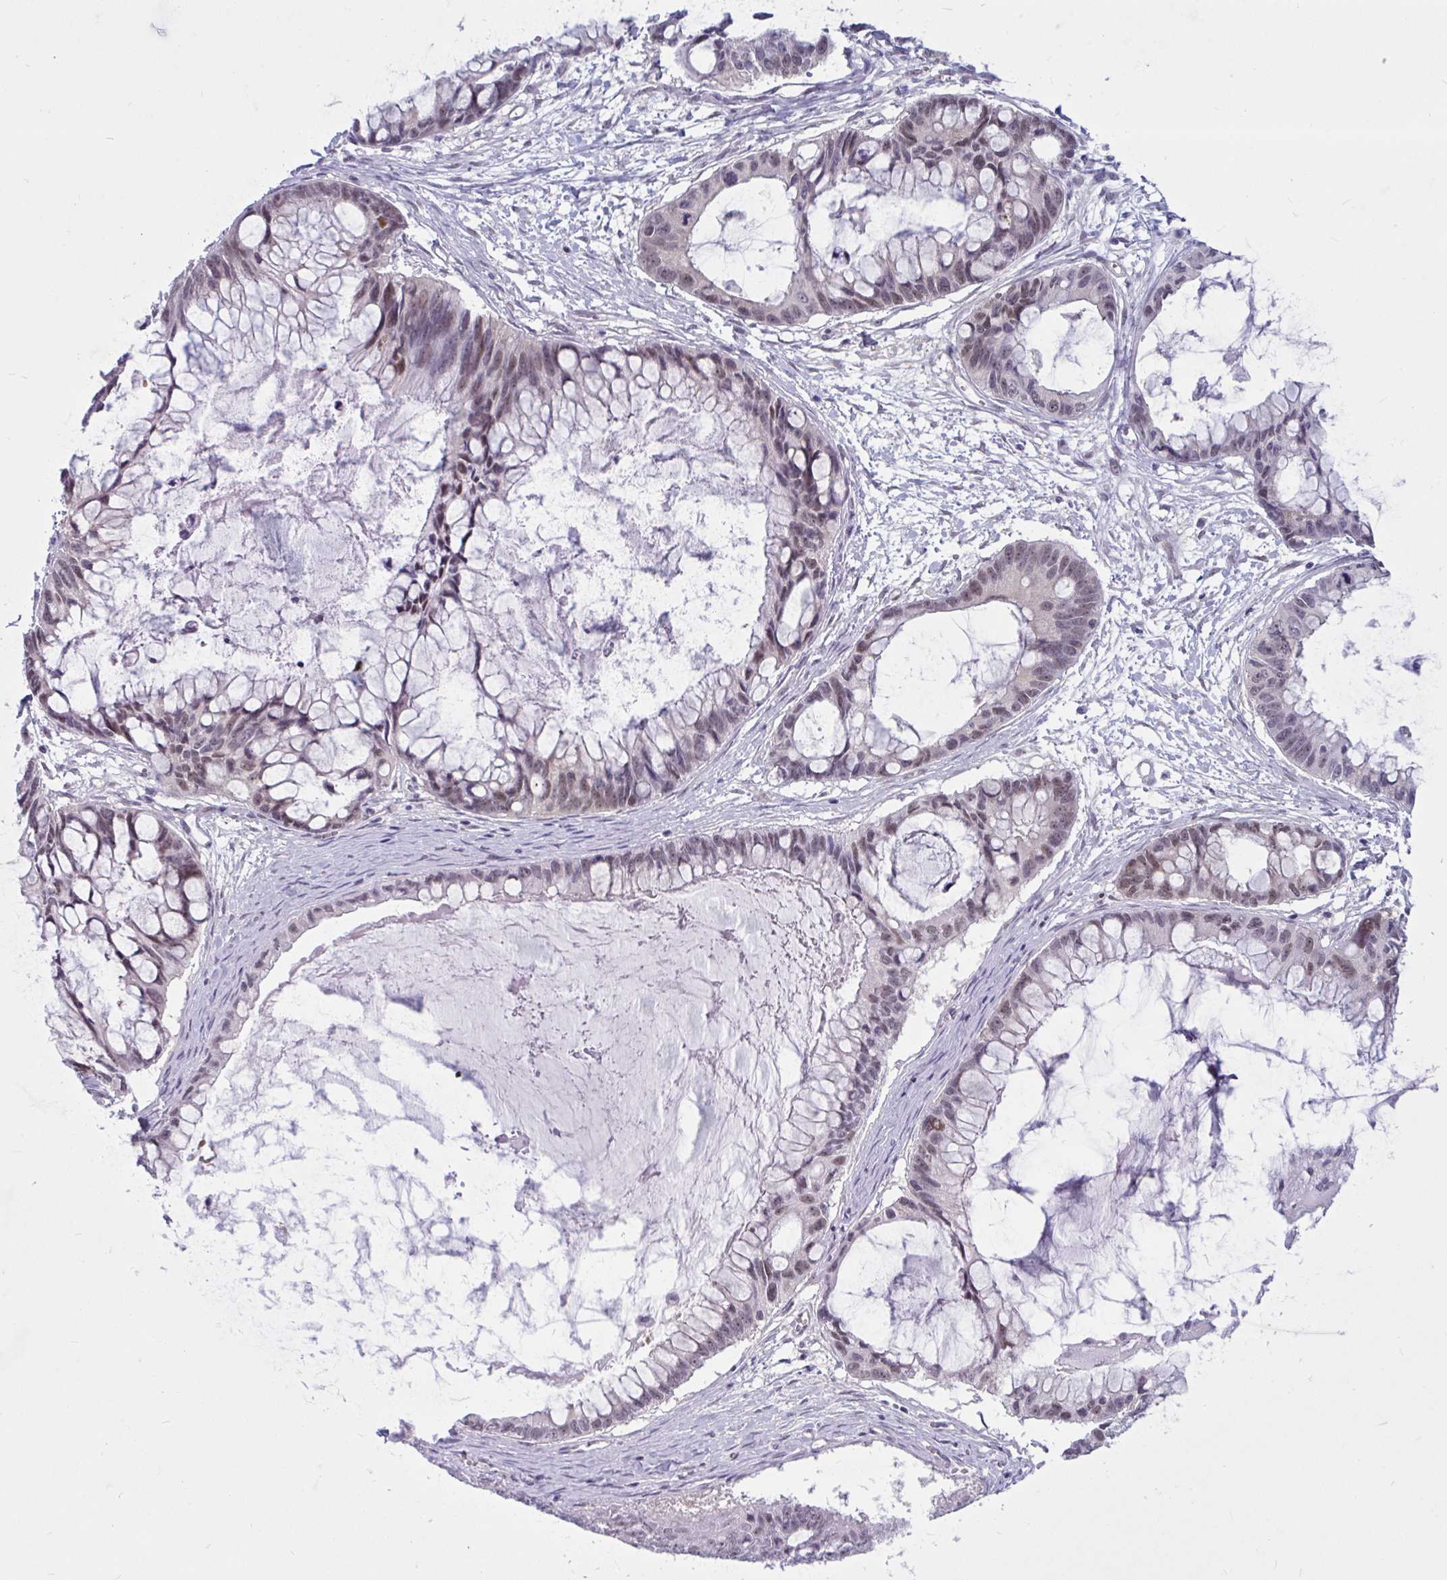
{"staining": {"intensity": "weak", "quantity": "25%-75%", "location": "nuclear"}, "tissue": "ovarian cancer", "cell_type": "Tumor cells", "image_type": "cancer", "snomed": [{"axis": "morphology", "description": "Cystadenocarcinoma, mucinous, NOS"}, {"axis": "topography", "description": "Ovary"}], "caption": "Mucinous cystadenocarcinoma (ovarian) stained with a brown dye reveals weak nuclear positive expression in about 25%-75% of tumor cells.", "gene": "TSN", "patient": {"sex": "female", "age": 63}}